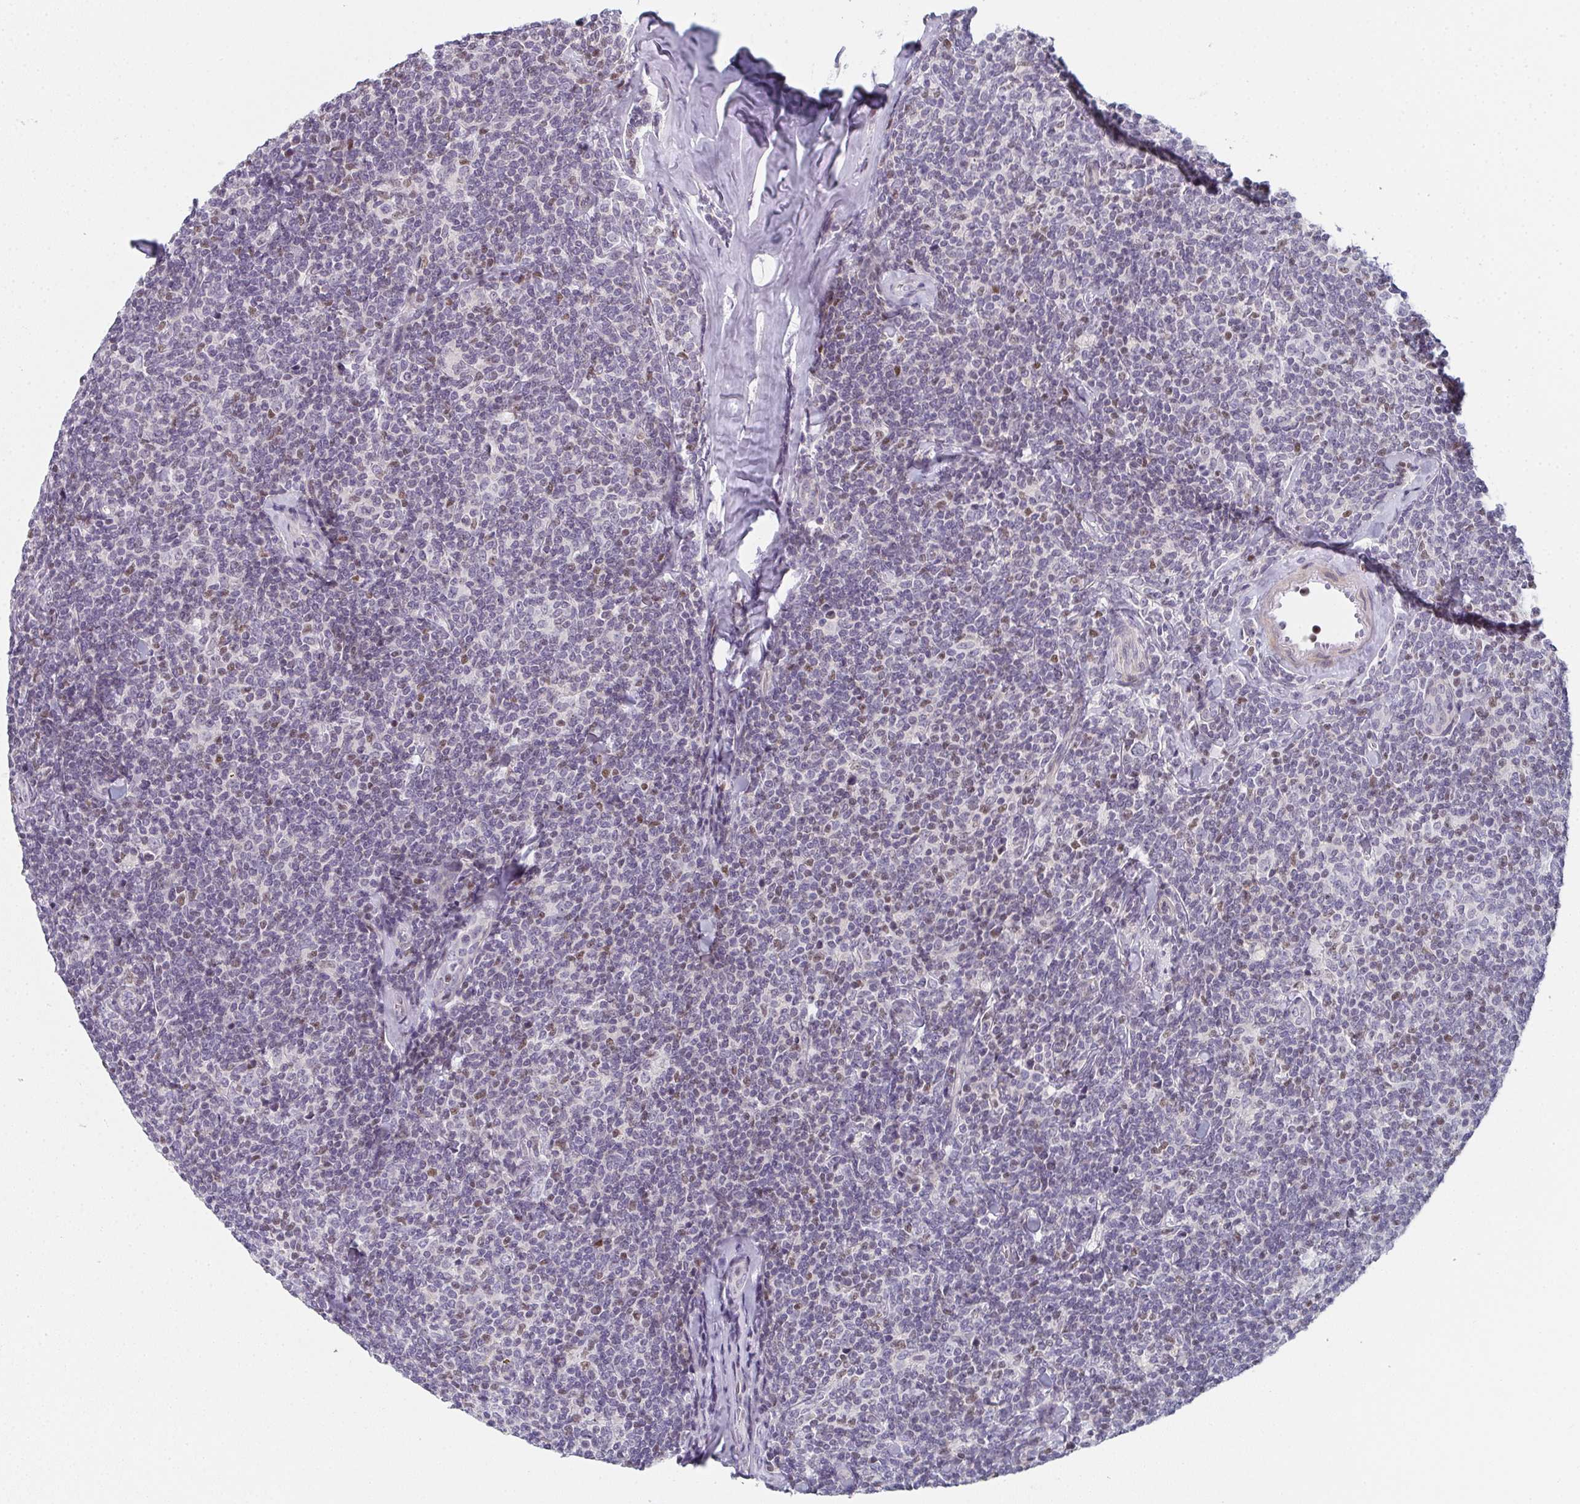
{"staining": {"intensity": "moderate", "quantity": "25%-75%", "location": "nuclear"}, "tissue": "lymphoma", "cell_type": "Tumor cells", "image_type": "cancer", "snomed": [{"axis": "morphology", "description": "Malignant lymphoma, non-Hodgkin's type, Low grade"}, {"axis": "topography", "description": "Lymph node"}], "caption": "Protein staining reveals moderate nuclear positivity in approximately 25%-75% of tumor cells in low-grade malignant lymphoma, non-Hodgkin's type.", "gene": "PYCR3", "patient": {"sex": "female", "age": 56}}